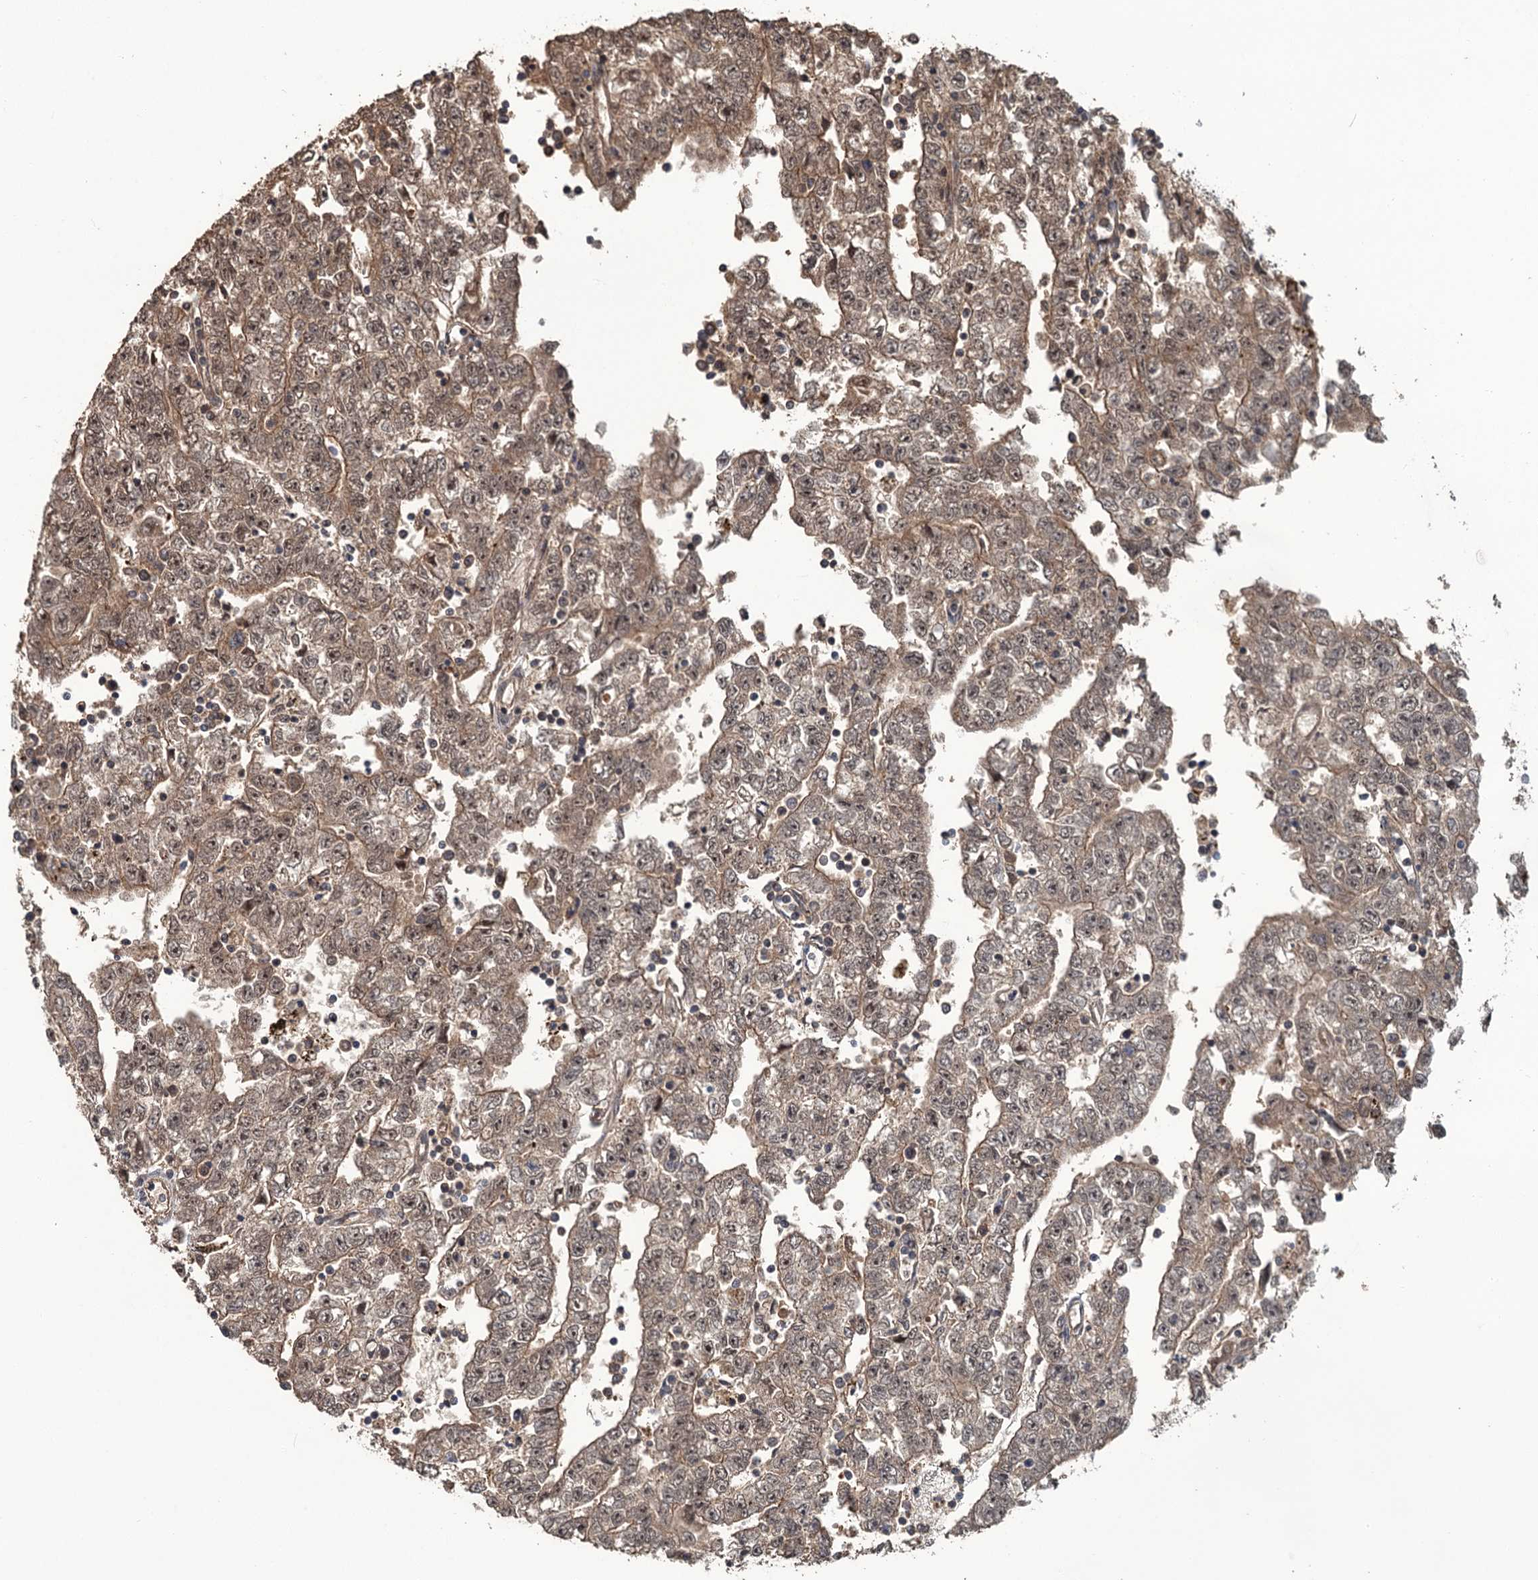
{"staining": {"intensity": "moderate", "quantity": ">75%", "location": "cytoplasmic/membranous,nuclear"}, "tissue": "testis cancer", "cell_type": "Tumor cells", "image_type": "cancer", "snomed": [{"axis": "morphology", "description": "Carcinoma, Embryonal, NOS"}, {"axis": "topography", "description": "Testis"}], "caption": "A photomicrograph of human embryonal carcinoma (testis) stained for a protein displays moderate cytoplasmic/membranous and nuclear brown staining in tumor cells.", "gene": "KANSL2", "patient": {"sex": "male", "age": 25}}